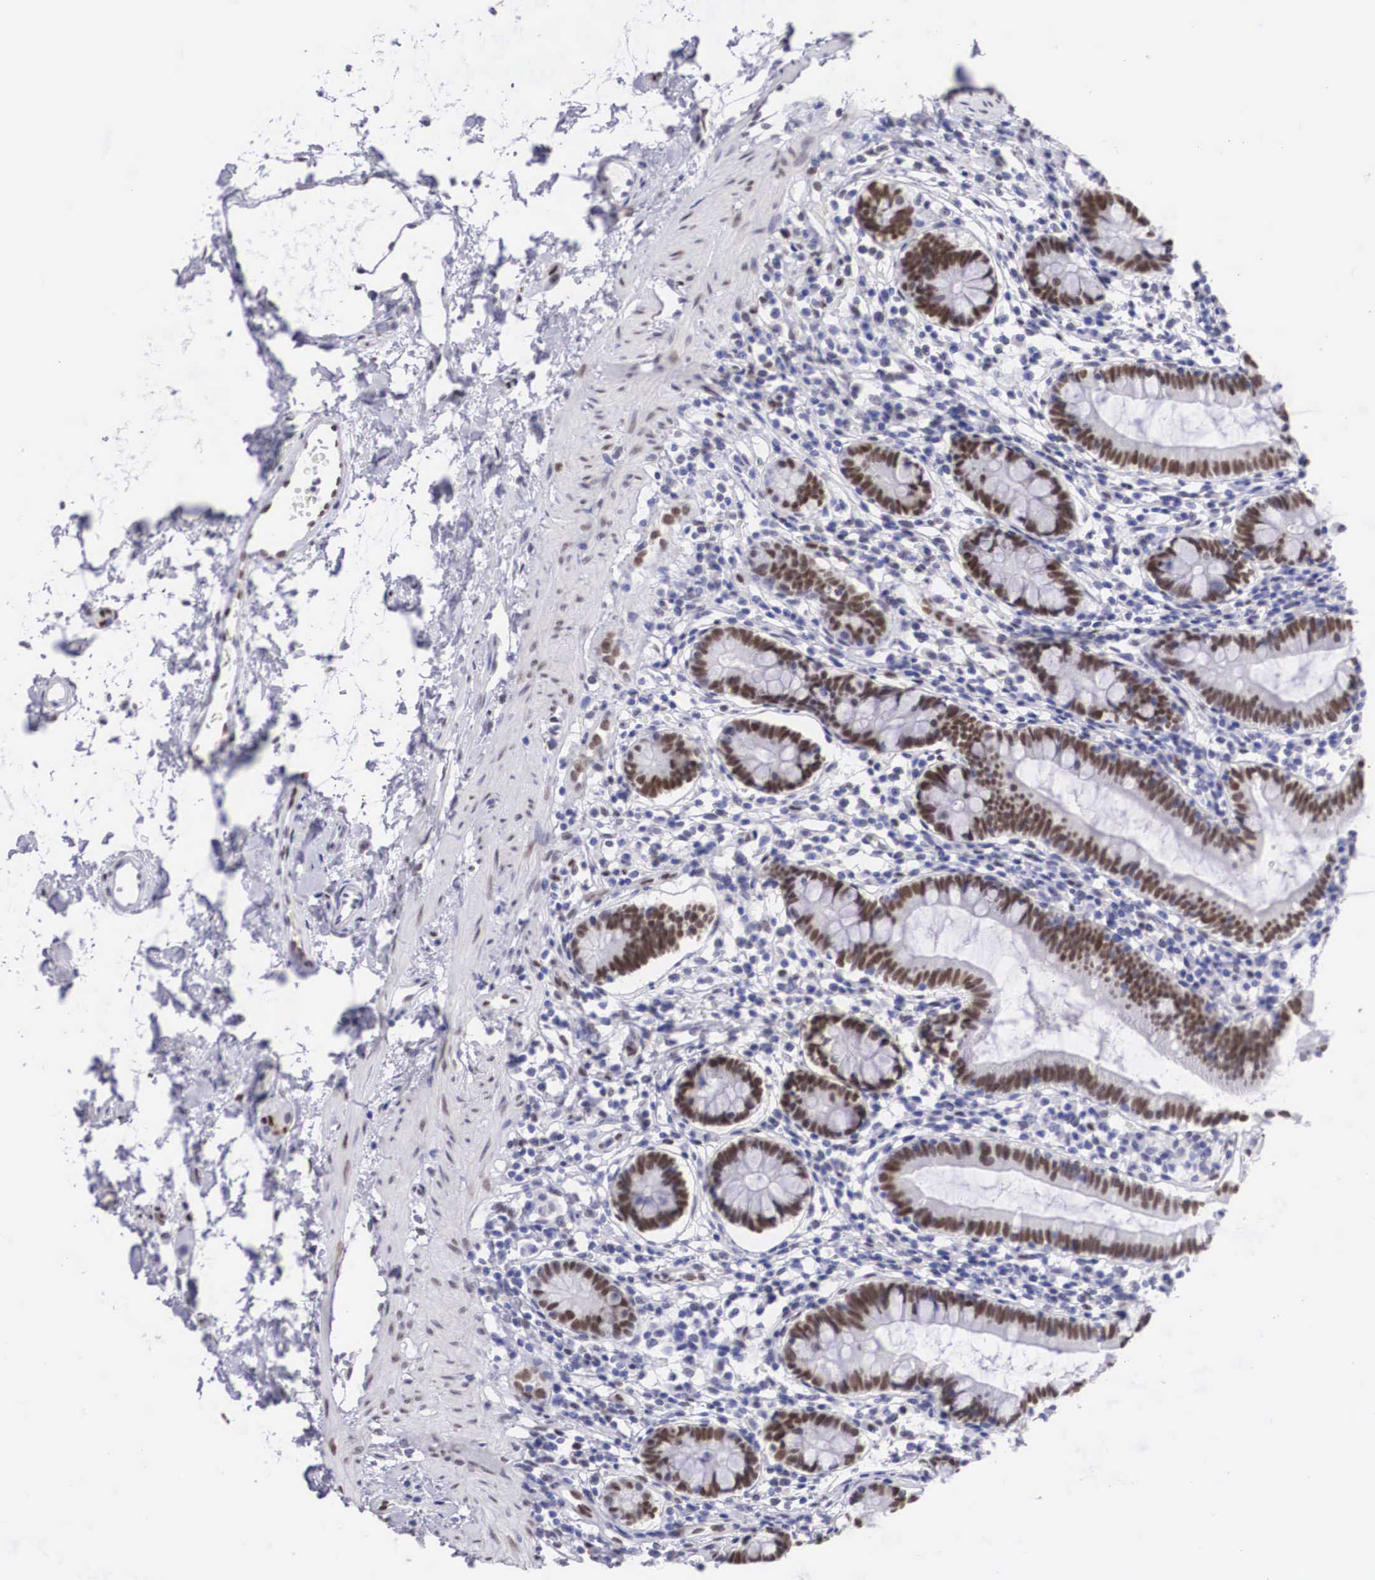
{"staining": {"intensity": "strong", "quantity": ">75%", "location": "nuclear"}, "tissue": "small intestine", "cell_type": "Glandular cells", "image_type": "normal", "snomed": [{"axis": "morphology", "description": "Normal tissue, NOS"}, {"axis": "topography", "description": "Small intestine"}], "caption": "Strong nuclear positivity is seen in approximately >75% of glandular cells in normal small intestine.", "gene": "HMGN5", "patient": {"sex": "female", "age": 37}}